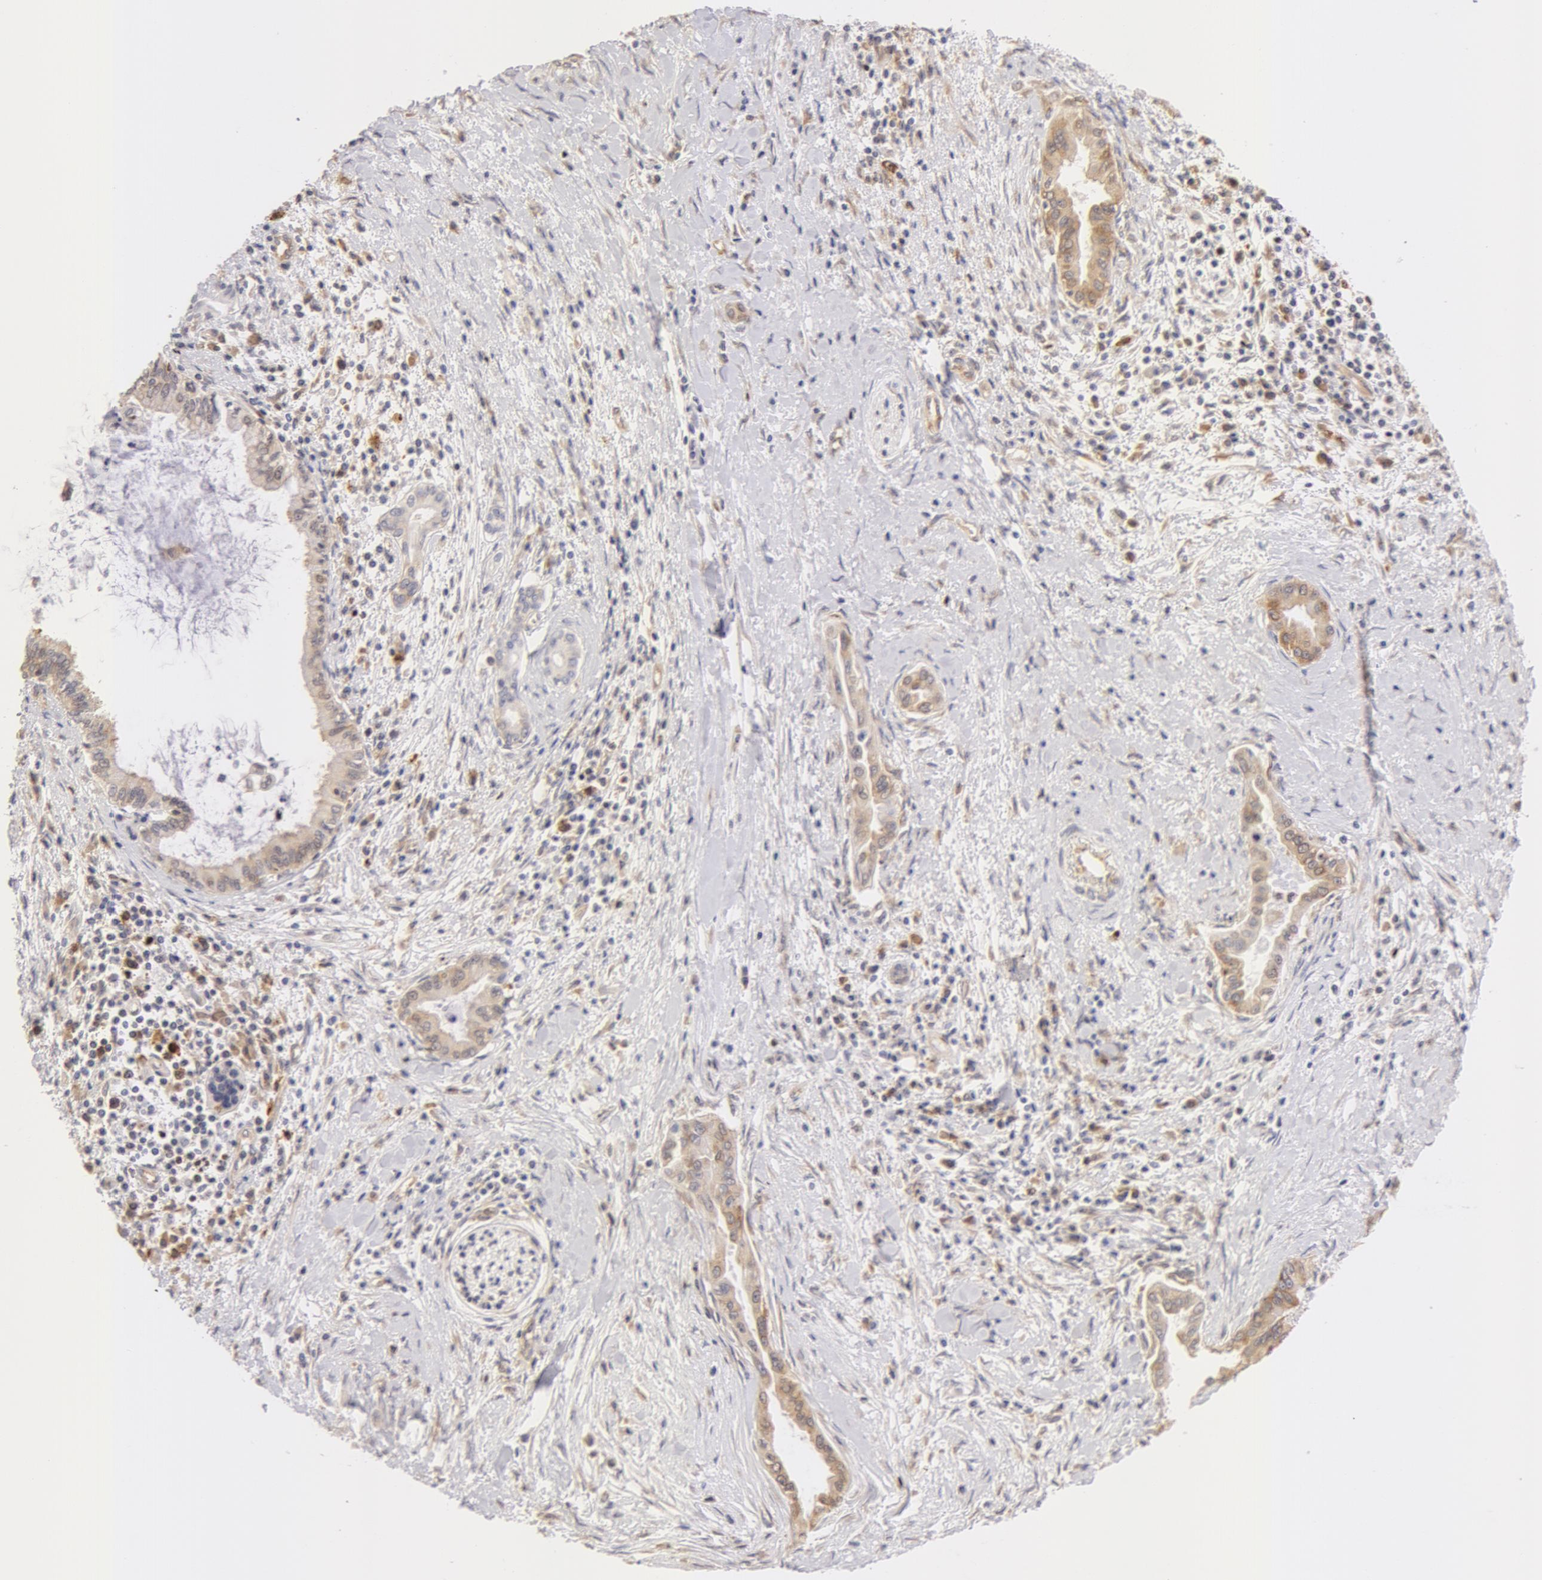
{"staining": {"intensity": "negative", "quantity": "none", "location": "none"}, "tissue": "pancreatic cancer", "cell_type": "Tumor cells", "image_type": "cancer", "snomed": [{"axis": "morphology", "description": "Adenocarcinoma, NOS"}, {"axis": "topography", "description": "Pancreas"}], "caption": "IHC of human pancreatic cancer demonstrates no expression in tumor cells.", "gene": "DDX3Y", "patient": {"sex": "female", "age": 64}}